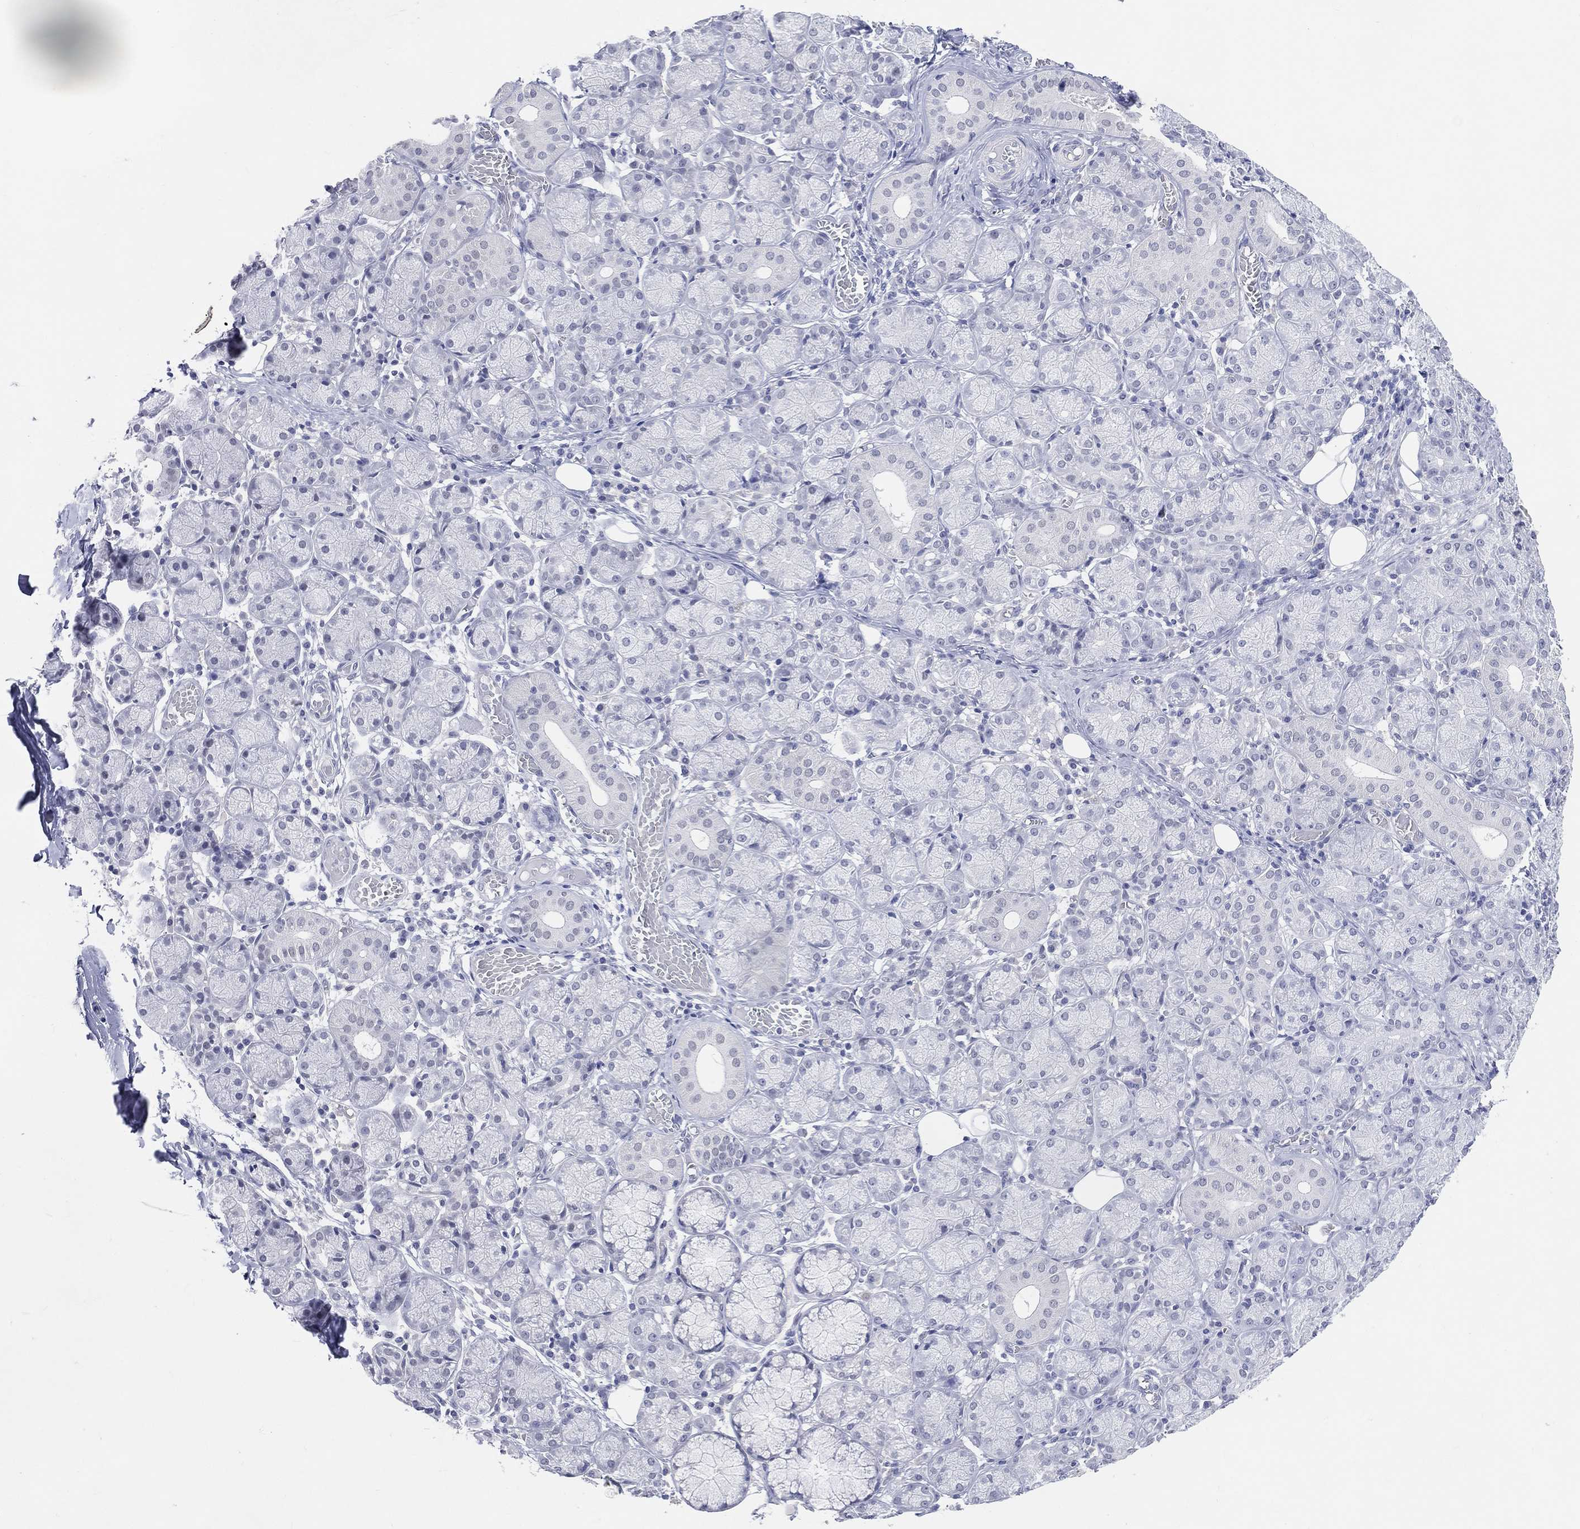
{"staining": {"intensity": "negative", "quantity": "none", "location": "none"}, "tissue": "salivary gland", "cell_type": "Glandular cells", "image_type": "normal", "snomed": [{"axis": "morphology", "description": "Normal tissue, NOS"}, {"axis": "topography", "description": "Salivary gland"}, {"axis": "topography", "description": "Peripheral nerve tissue"}], "caption": "This is a image of IHC staining of normal salivary gland, which shows no staining in glandular cells.", "gene": "CFAP58", "patient": {"sex": "female", "age": 24}}